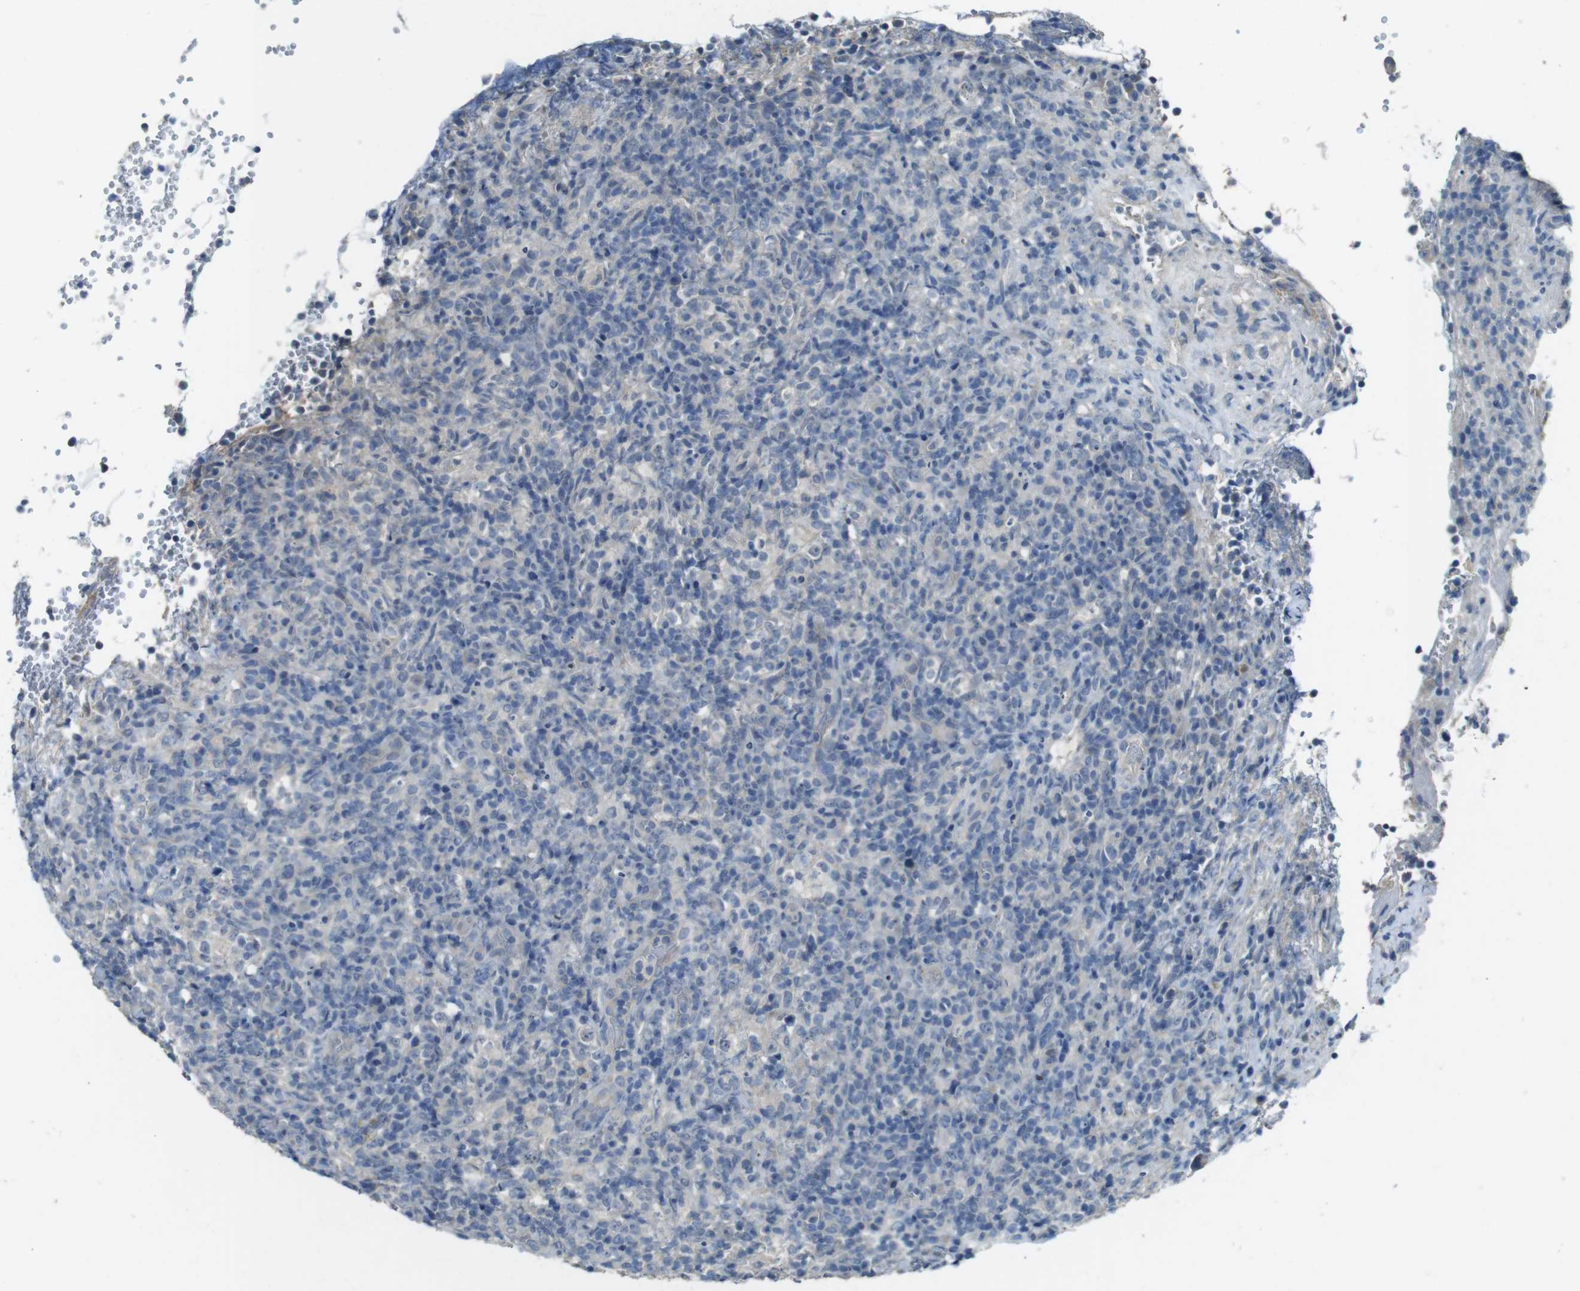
{"staining": {"intensity": "negative", "quantity": "none", "location": "none"}, "tissue": "lymphoma", "cell_type": "Tumor cells", "image_type": "cancer", "snomed": [{"axis": "morphology", "description": "Malignant lymphoma, non-Hodgkin's type, High grade"}, {"axis": "topography", "description": "Lymph node"}], "caption": "Micrograph shows no protein positivity in tumor cells of malignant lymphoma, non-Hodgkin's type (high-grade) tissue. (DAB (3,3'-diaminobenzidine) immunohistochemistry (IHC) with hematoxylin counter stain).", "gene": "ENTPD7", "patient": {"sex": "female", "age": 76}}